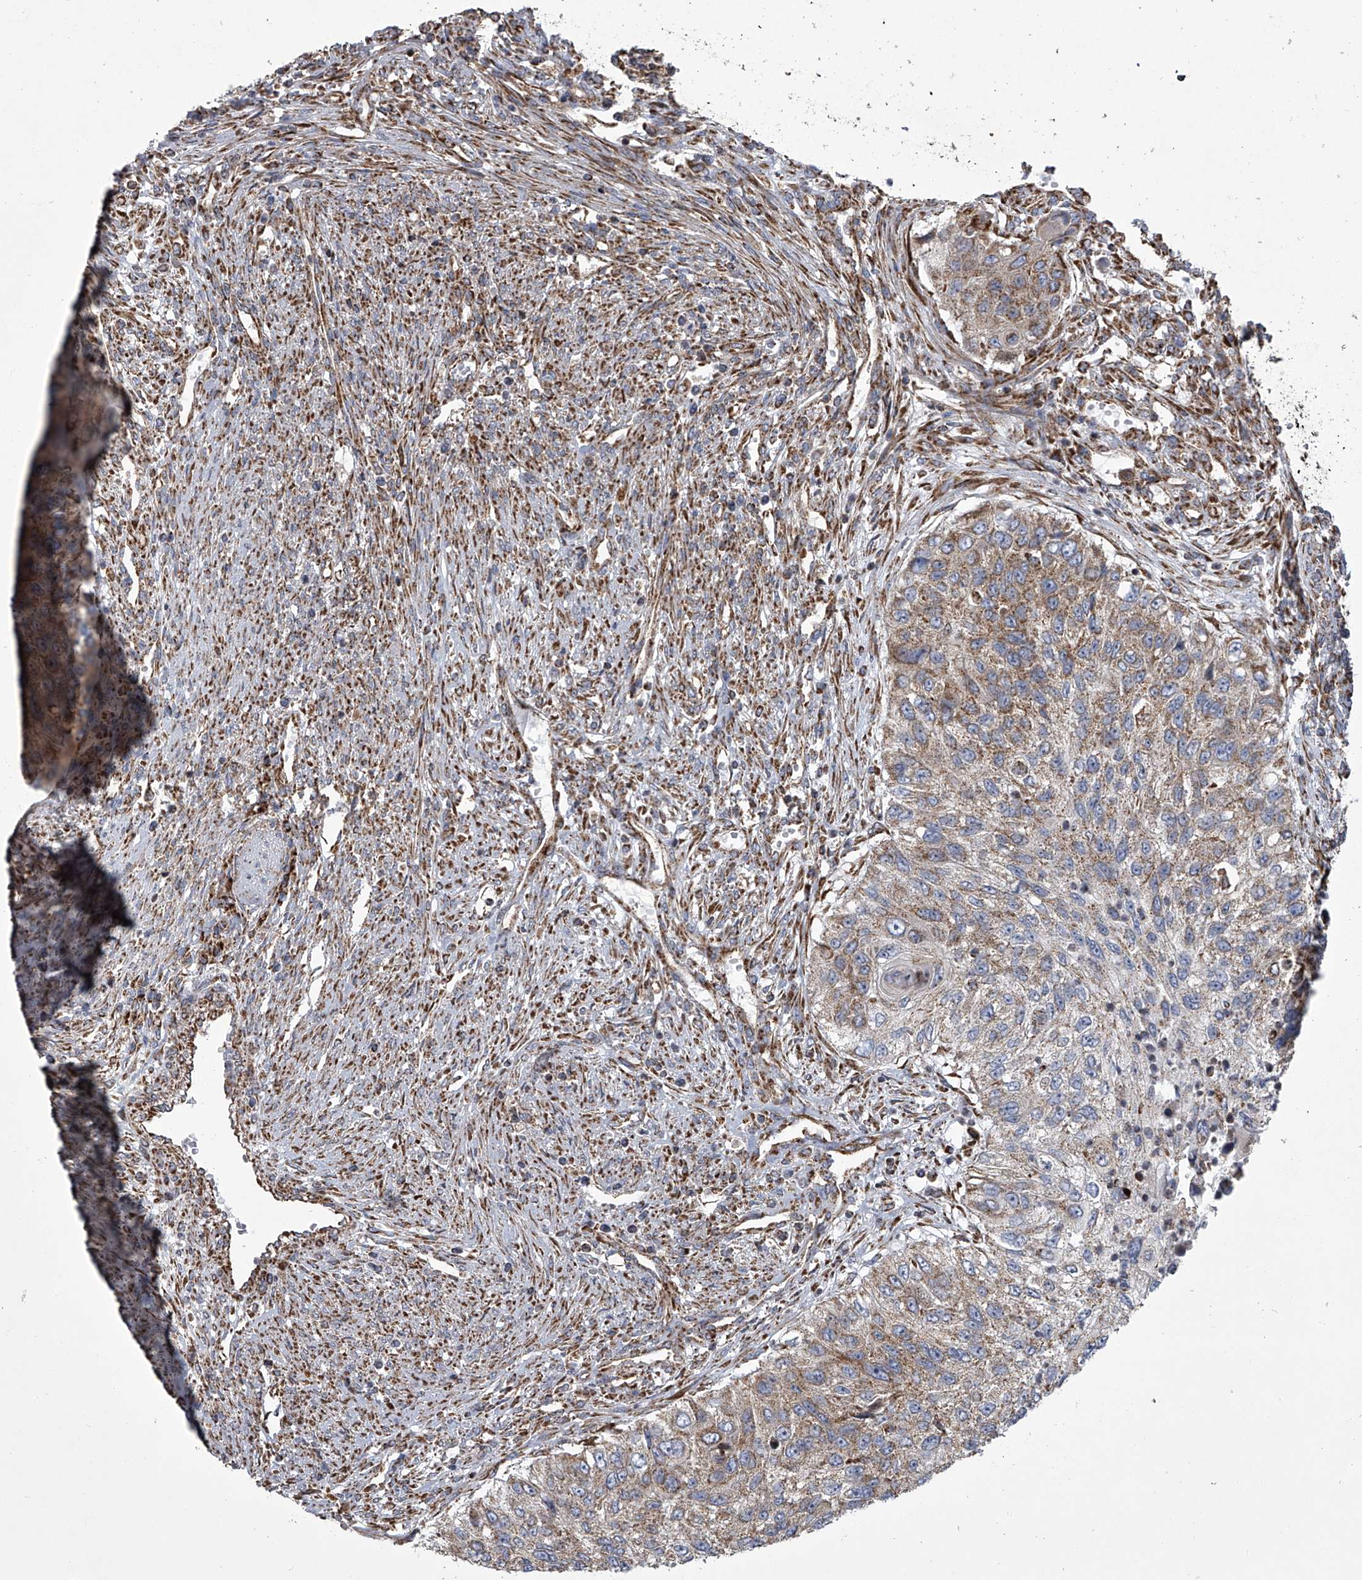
{"staining": {"intensity": "weak", "quantity": ">75%", "location": "cytoplasmic/membranous"}, "tissue": "urothelial cancer", "cell_type": "Tumor cells", "image_type": "cancer", "snomed": [{"axis": "morphology", "description": "Urothelial carcinoma, High grade"}, {"axis": "topography", "description": "Urinary bladder"}], "caption": "High-power microscopy captured an immunohistochemistry (IHC) image of high-grade urothelial carcinoma, revealing weak cytoplasmic/membranous staining in approximately >75% of tumor cells.", "gene": "ZC3H15", "patient": {"sex": "female", "age": 60}}